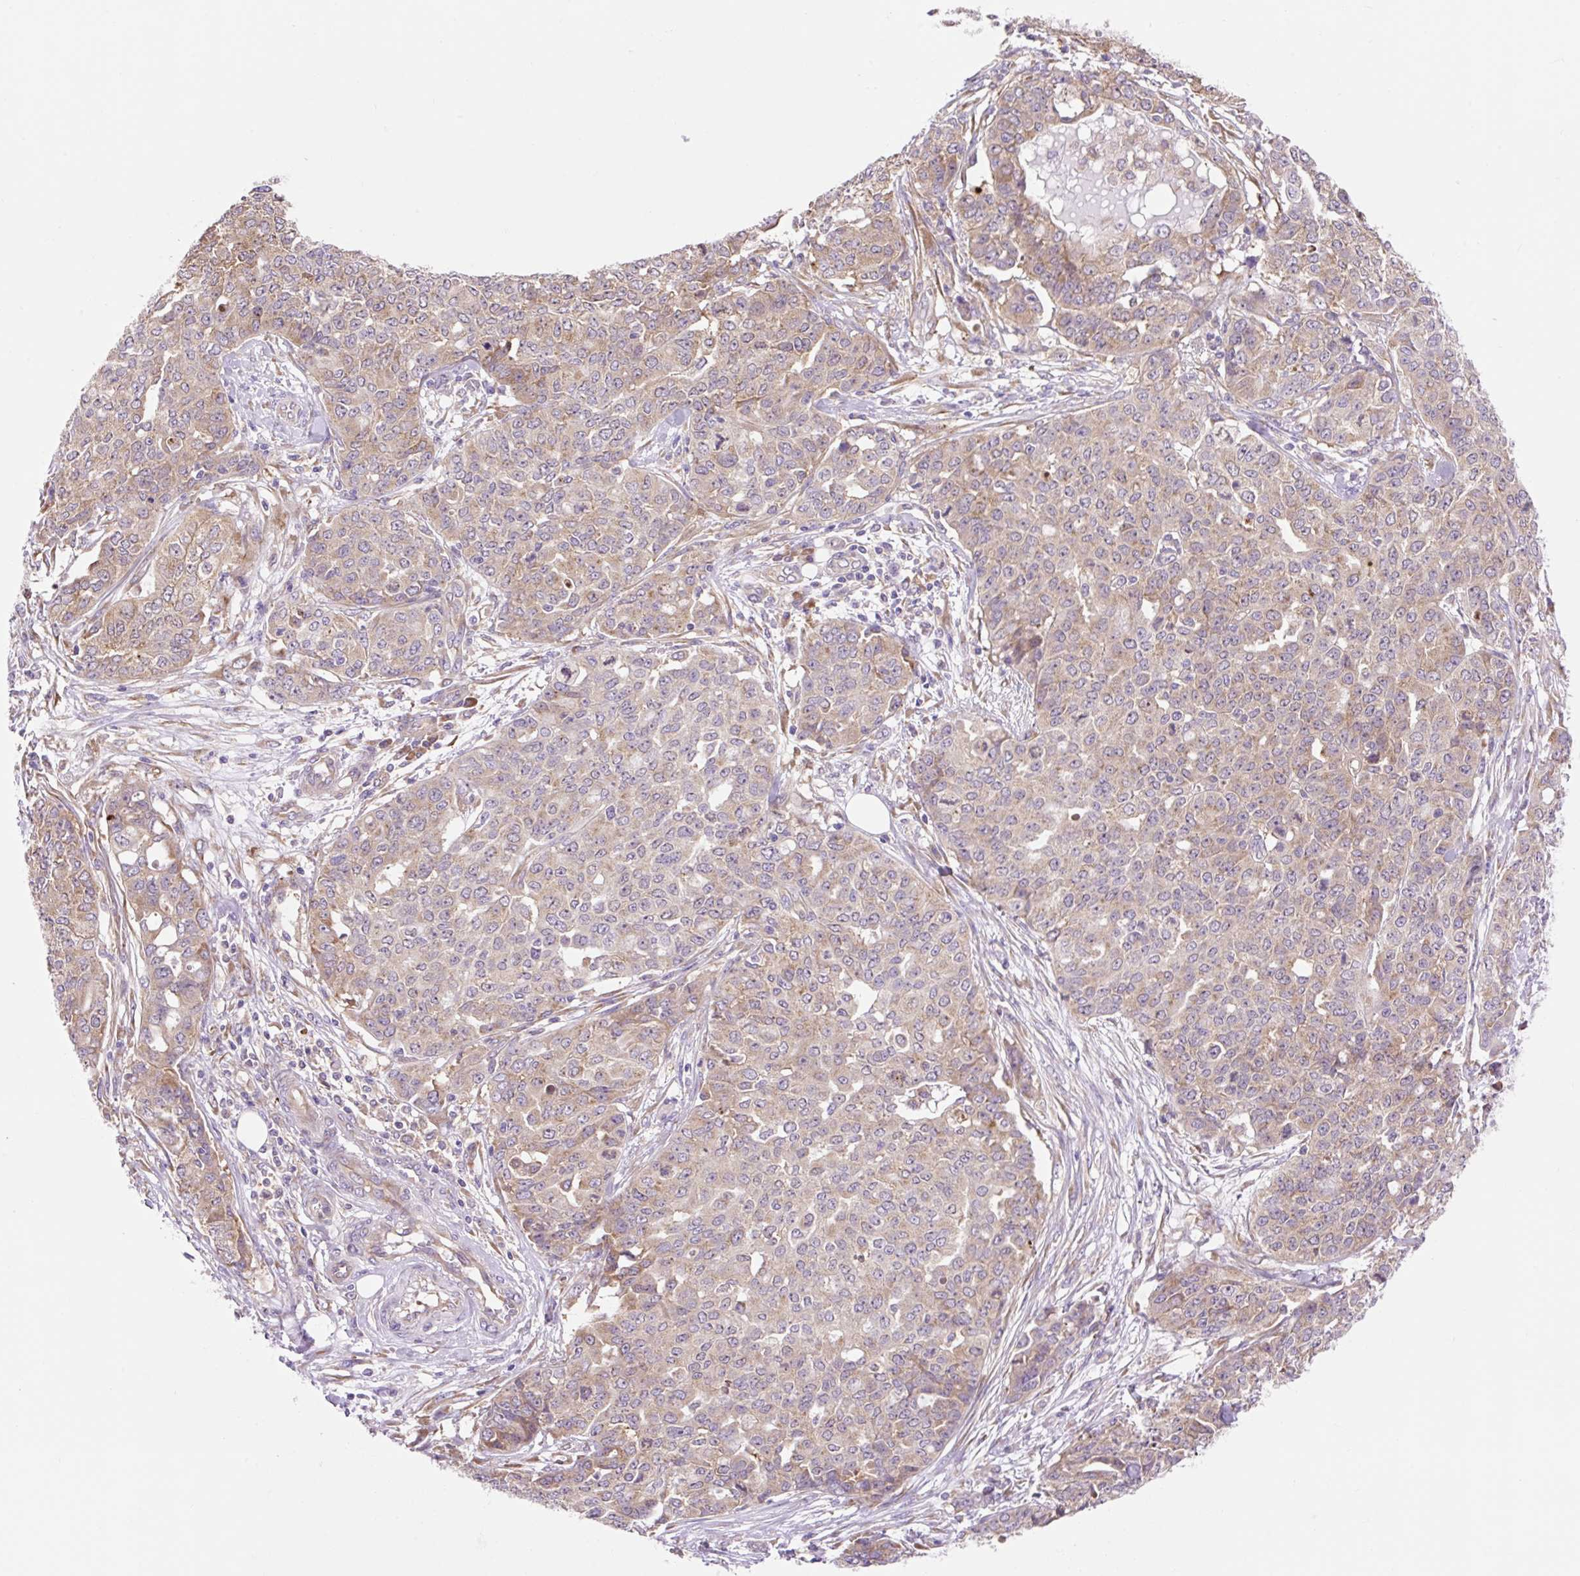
{"staining": {"intensity": "weak", "quantity": ">75%", "location": "cytoplasmic/membranous"}, "tissue": "ovarian cancer", "cell_type": "Tumor cells", "image_type": "cancer", "snomed": [{"axis": "morphology", "description": "Cystadenocarcinoma, serous, NOS"}, {"axis": "topography", "description": "Soft tissue"}, {"axis": "topography", "description": "Ovary"}], "caption": "Immunohistochemistry image of neoplastic tissue: human ovarian serous cystadenocarcinoma stained using immunohistochemistry demonstrates low levels of weak protein expression localized specifically in the cytoplasmic/membranous of tumor cells, appearing as a cytoplasmic/membranous brown color.", "gene": "GPR45", "patient": {"sex": "female", "age": 57}}